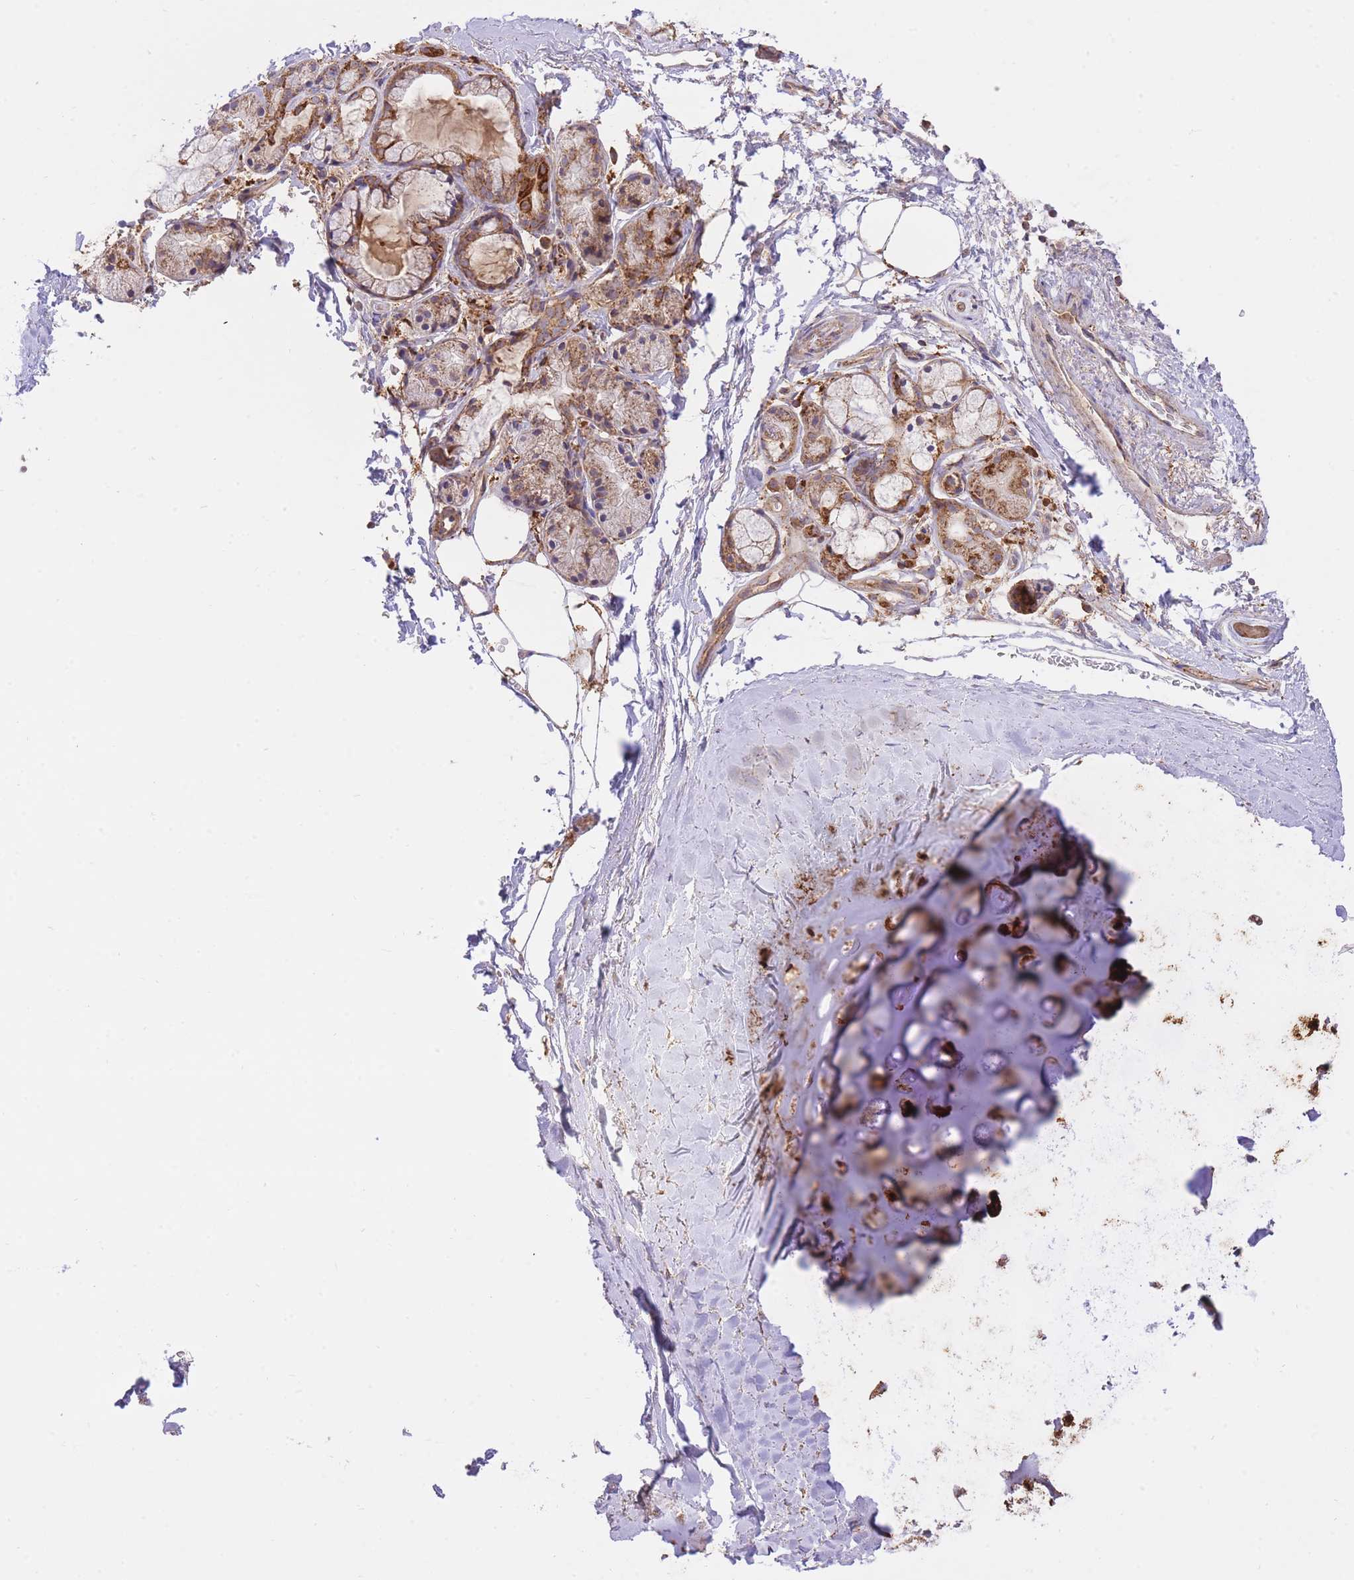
{"staining": {"intensity": "moderate", "quantity": "25%-75%", "location": "cytoplasmic/membranous"}, "tissue": "adipose tissue", "cell_type": "Adipocytes", "image_type": "normal", "snomed": [{"axis": "morphology", "description": "Normal tissue, NOS"}, {"axis": "topography", "description": "Cartilage tissue"}, {"axis": "topography", "description": "Bronchus"}], "caption": "Adipocytes demonstrate moderate cytoplasmic/membranous expression in approximately 25%-75% of cells in normal adipose tissue. The protein is stained brown, and the nuclei are stained in blue (DAB (3,3'-diaminobenzidine) IHC with brightfield microscopy, high magnification).", "gene": "PREP", "patient": {"sex": "female", "age": 72}}